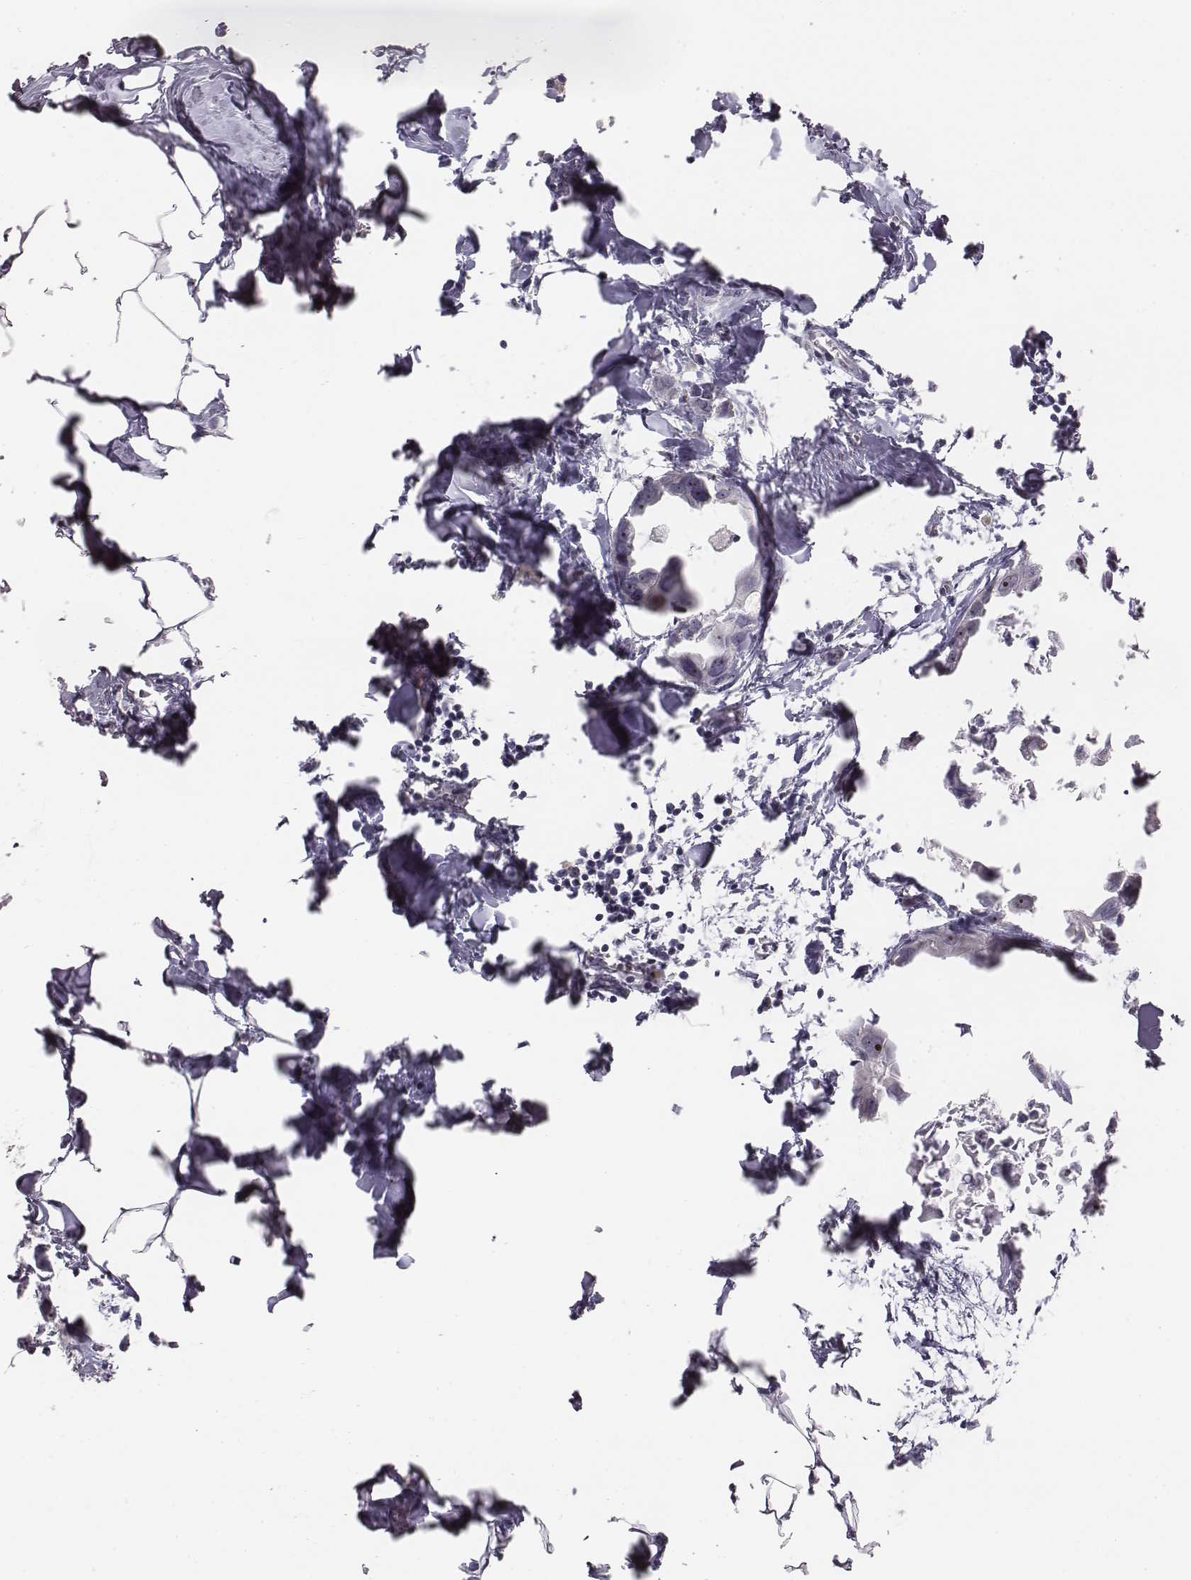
{"staining": {"intensity": "strong", "quantity": "25%-75%", "location": "nuclear"}, "tissue": "breast cancer", "cell_type": "Tumor cells", "image_type": "cancer", "snomed": [{"axis": "morphology", "description": "Duct carcinoma"}, {"axis": "topography", "description": "Breast"}], "caption": "Protein expression analysis of human breast invasive ductal carcinoma reveals strong nuclear expression in approximately 25%-75% of tumor cells. (DAB (3,3'-diaminobenzidine) = brown stain, brightfield microscopy at high magnification).", "gene": "NIFK", "patient": {"sex": "female", "age": 38}}